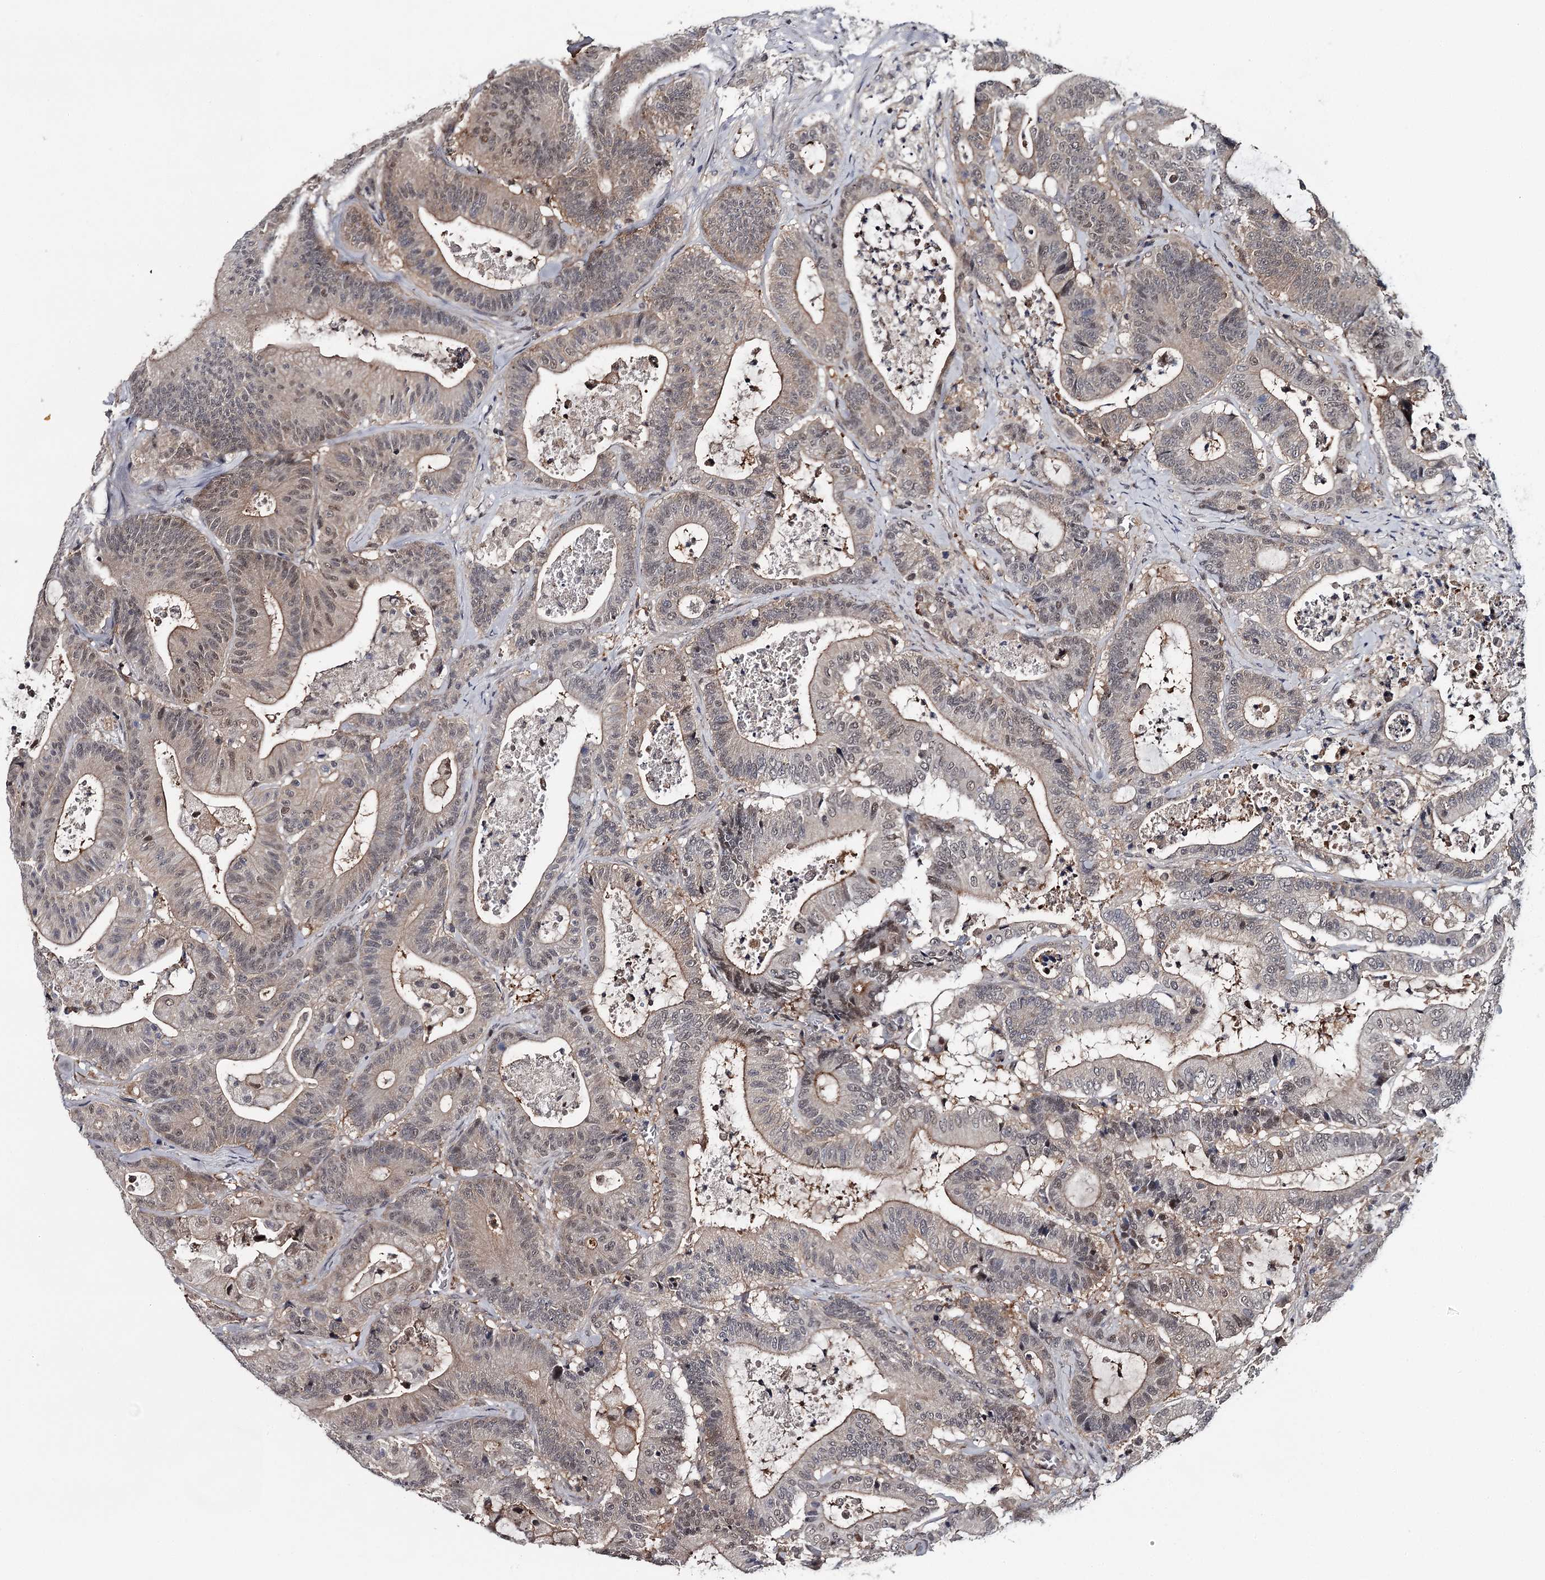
{"staining": {"intensity": "weak", "quantity": "<25%", "location": "cytoplasmic/membranous,nuclear"}, "tissue": "colorectal cancer", "cell_type": "Tumor cells", "image_type": "cancer", "snomed": [{"axis": "morphology", "description": "Adenocarcinoma, NOS"}, {"axis": "topography", "description": "Colon"}], "caption": "Immunohistochemistry of colorectal cancer (adenocarcinoma) shows no expression in tumor cells. Nuclei are stained in blue.", "gene": "GTSF1", "patient": {"sex": "female", "age": 84}}